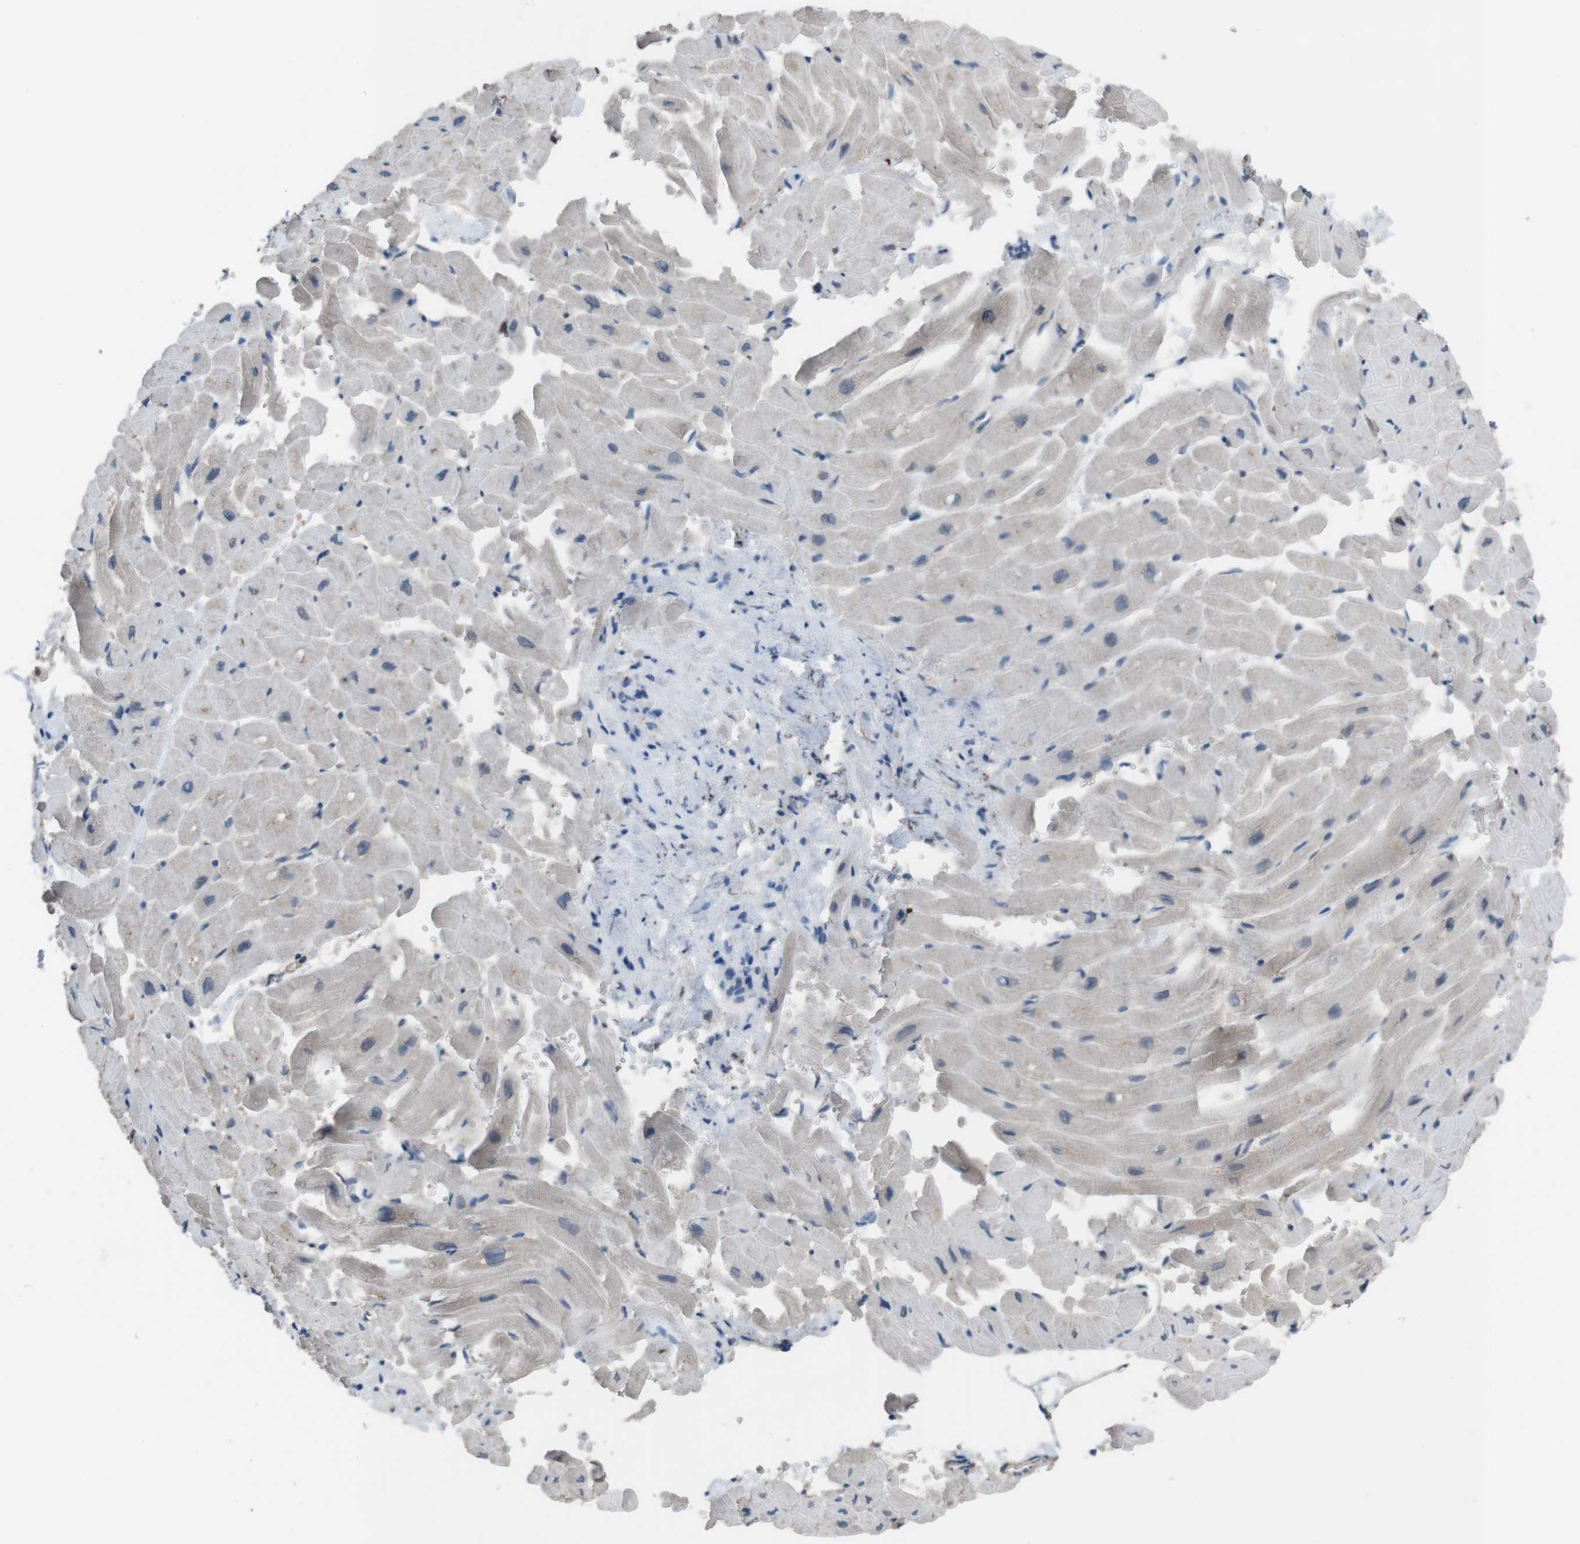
{"staining": {"intensity": "moderate", "quantity": "<25%", "location": "nuclear"}, "tissue": "heart muscle", "cell_type": "Cardiomyocytes", "image_type": "normal", "snomed": [{"axis": "morphology", "description": "Normal tissue, NOS"}, {"axis": "topography", "description": "Heart"}], "caption": "IHC image of unremarkable heart muscle: heart muscle stained using immunohistochemistry exhibits low levels of moderate protein expression localized specifically in the nuclear of cardiomyocytes, appearing as a nuclear brown color.", "gene": "SUB1", "patient": {"sex": "male", "age": 45}}